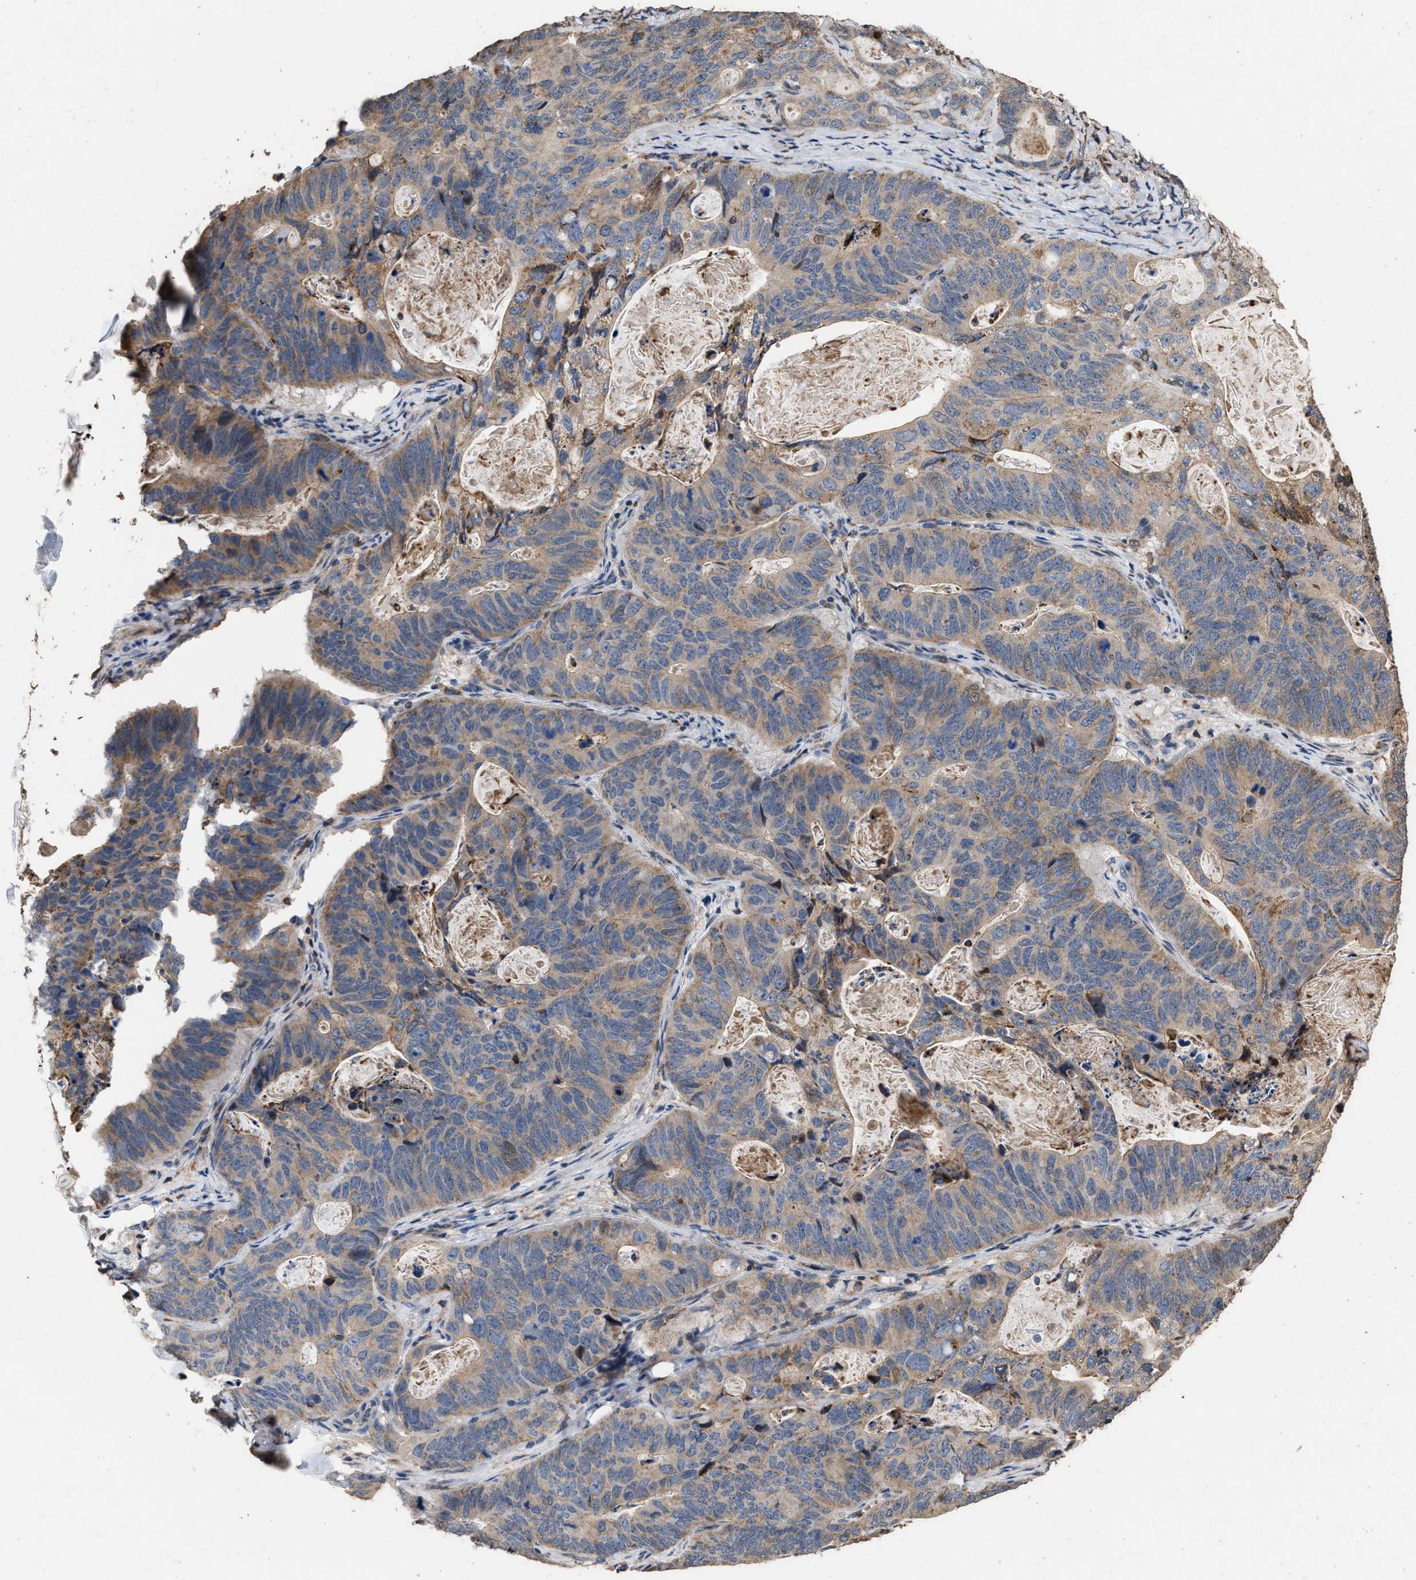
{"staining": {"intensity": "weak", "quantity": ">75%", "location": "cytoplasmic/membranous"}, "tissue": "stomach cancer", "cell_type": "Tumor cells", "image_type": "cancer", "snomed": [{"axis": "morphology", "description": "Normal tissue, NOS"}, {"axis": "morphology", "description": "Adenocarcinoma, NOS"}, {"axis": "topography", "description": "Stomach"}], "caption": "The photomicrograph displays a brown stain indicating the presence of a protein in the cytoplasmic/membranous of tumor cells in stomach adenocarcinoma.", "gene": "TDRKH", "patient": {"sex": "female", "age": 89}}